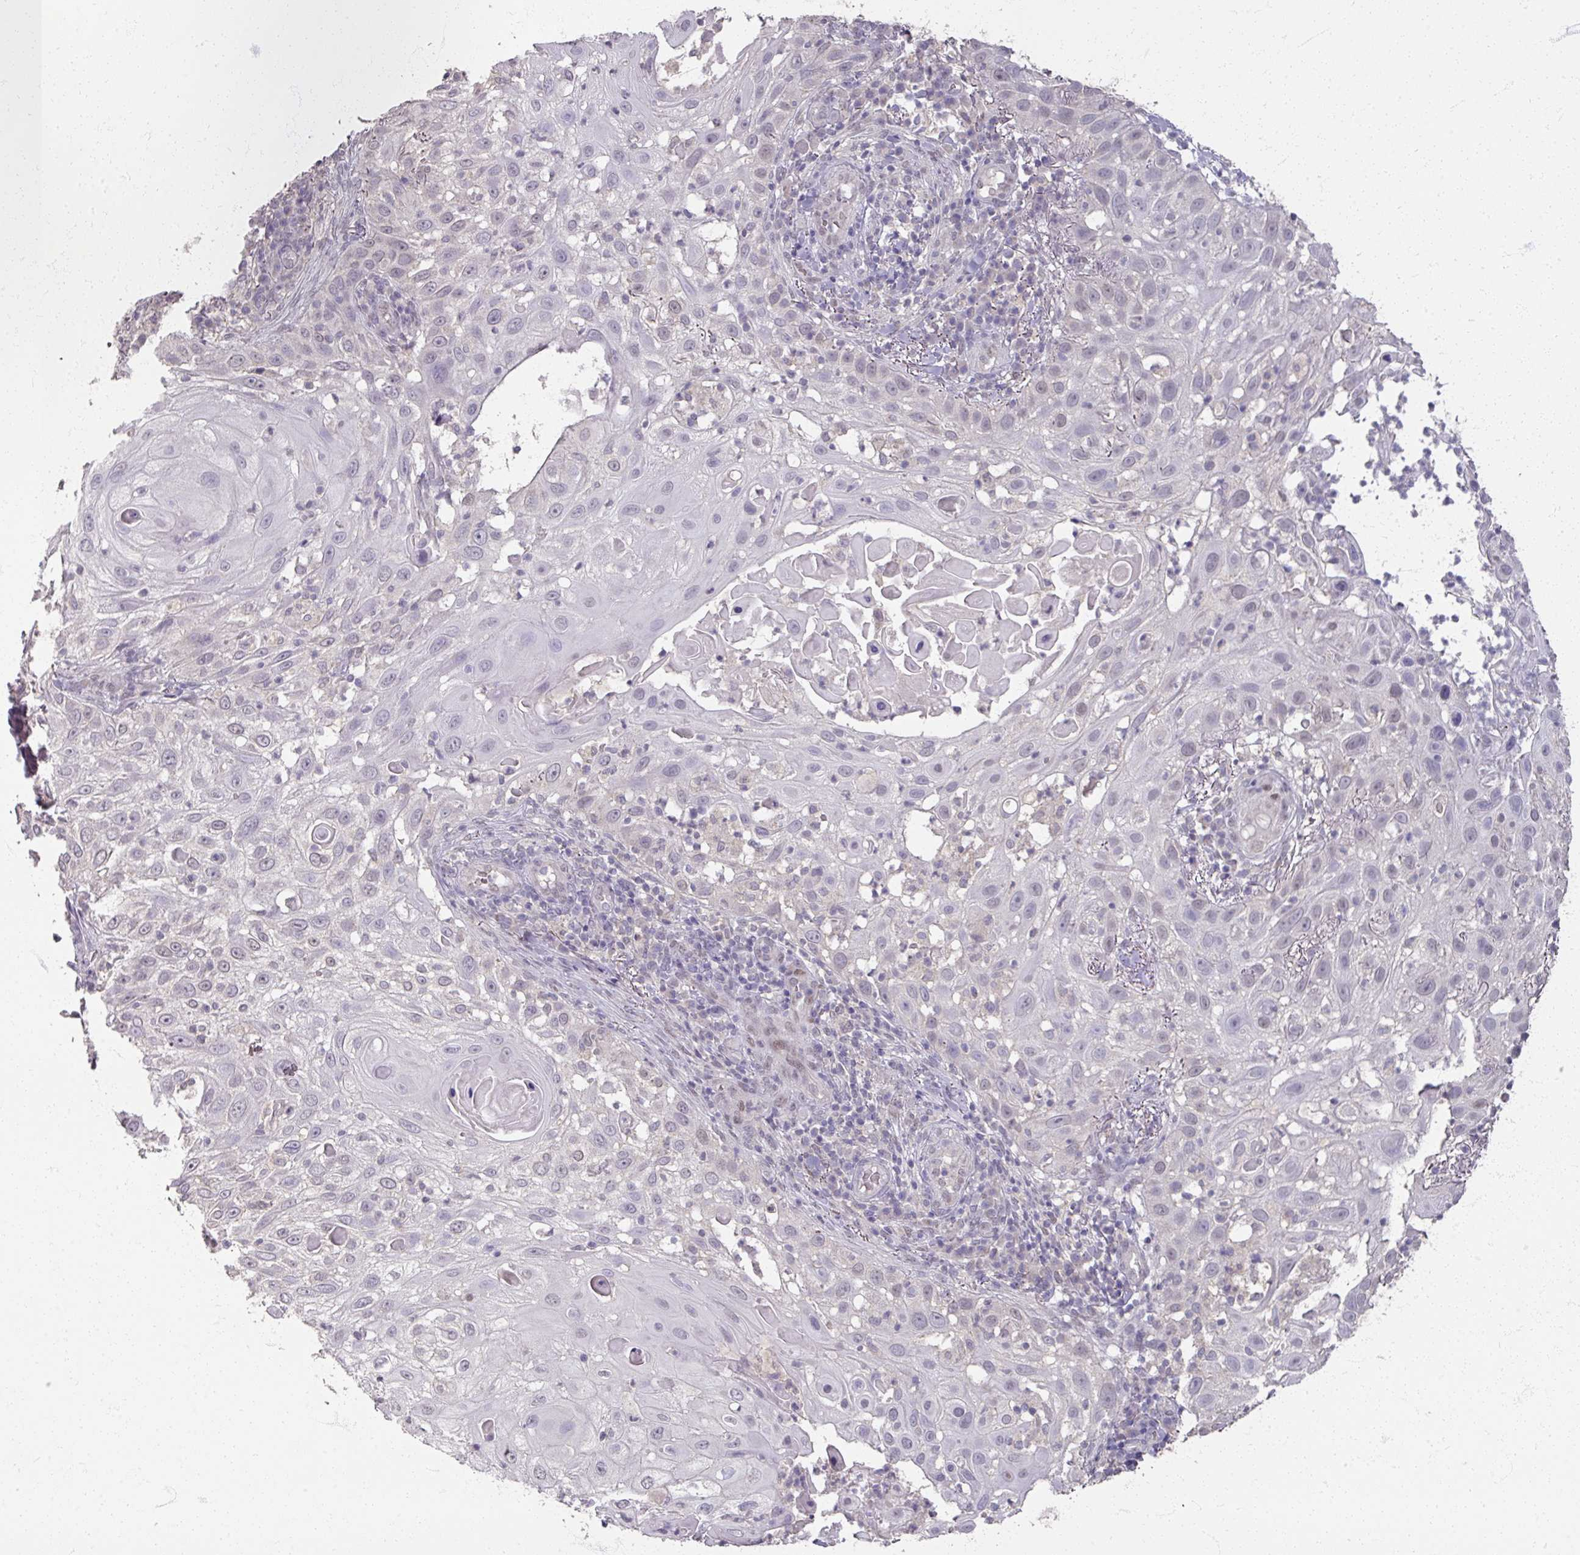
{"staining": {"intensity": "negative", "quantity": "none", "location": "none"}, "tissue": "skin cancer", "cell_type": "Tumor cells", "image_type": "cancer", "snomed": [{"axis": "morphology", "description": "Squamous cell carcinoma, NOS"}, {"axis": "topography", "description": "Skin"}], "caption": "Tumor cells show no significant protein expression in skin squamous cell carcinoma.", "gene": "SOX11", "patient": {"sex": "female", "age": 44}}